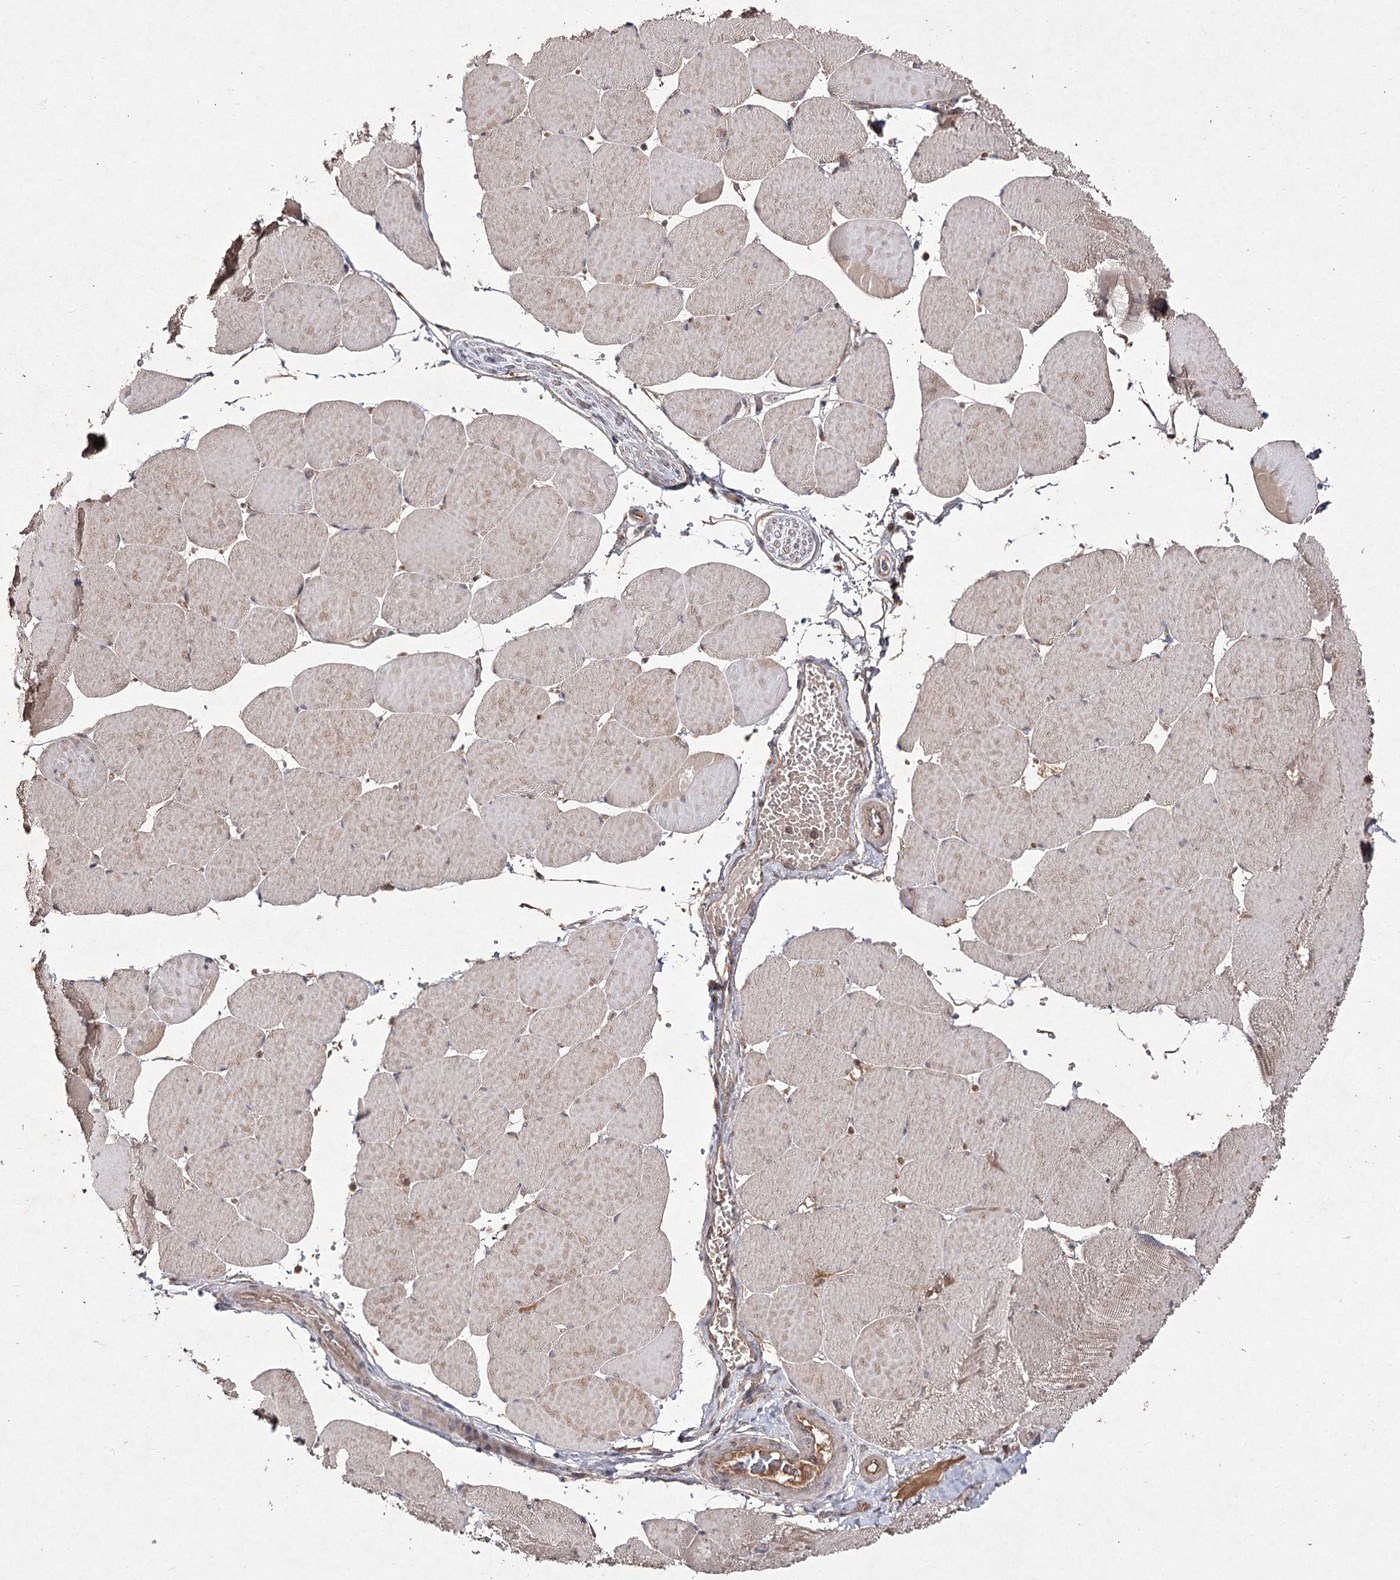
{"staining": {"intensity": "moderate", "quantity": "25%-75%", "location": "cytoplasmic/membranous"}, "tissue": "skeletal muscle", "cell_type": "Myocytes", "image_type": "normal", "snomed": [{"axis": "morphology", "description": "Normal tissue, NOS"}, {"axis": "topography", "description": "Skeletal muscle"}, {"axis": "topography", "description": "Head-Neck"}], "caption": "An immunohistochemistry (IHC) micrograph of benign tissue is shown. Protein staining in brown shows moderate cytoplasmic/membranous positivity in skeletal muscle within myocytes. Immunohistochemistry (ihc) stains the protein in brown and the nuclei are stained blue.", "gene": "FANCL", "patient": {"sex": "male", "age": 66}}